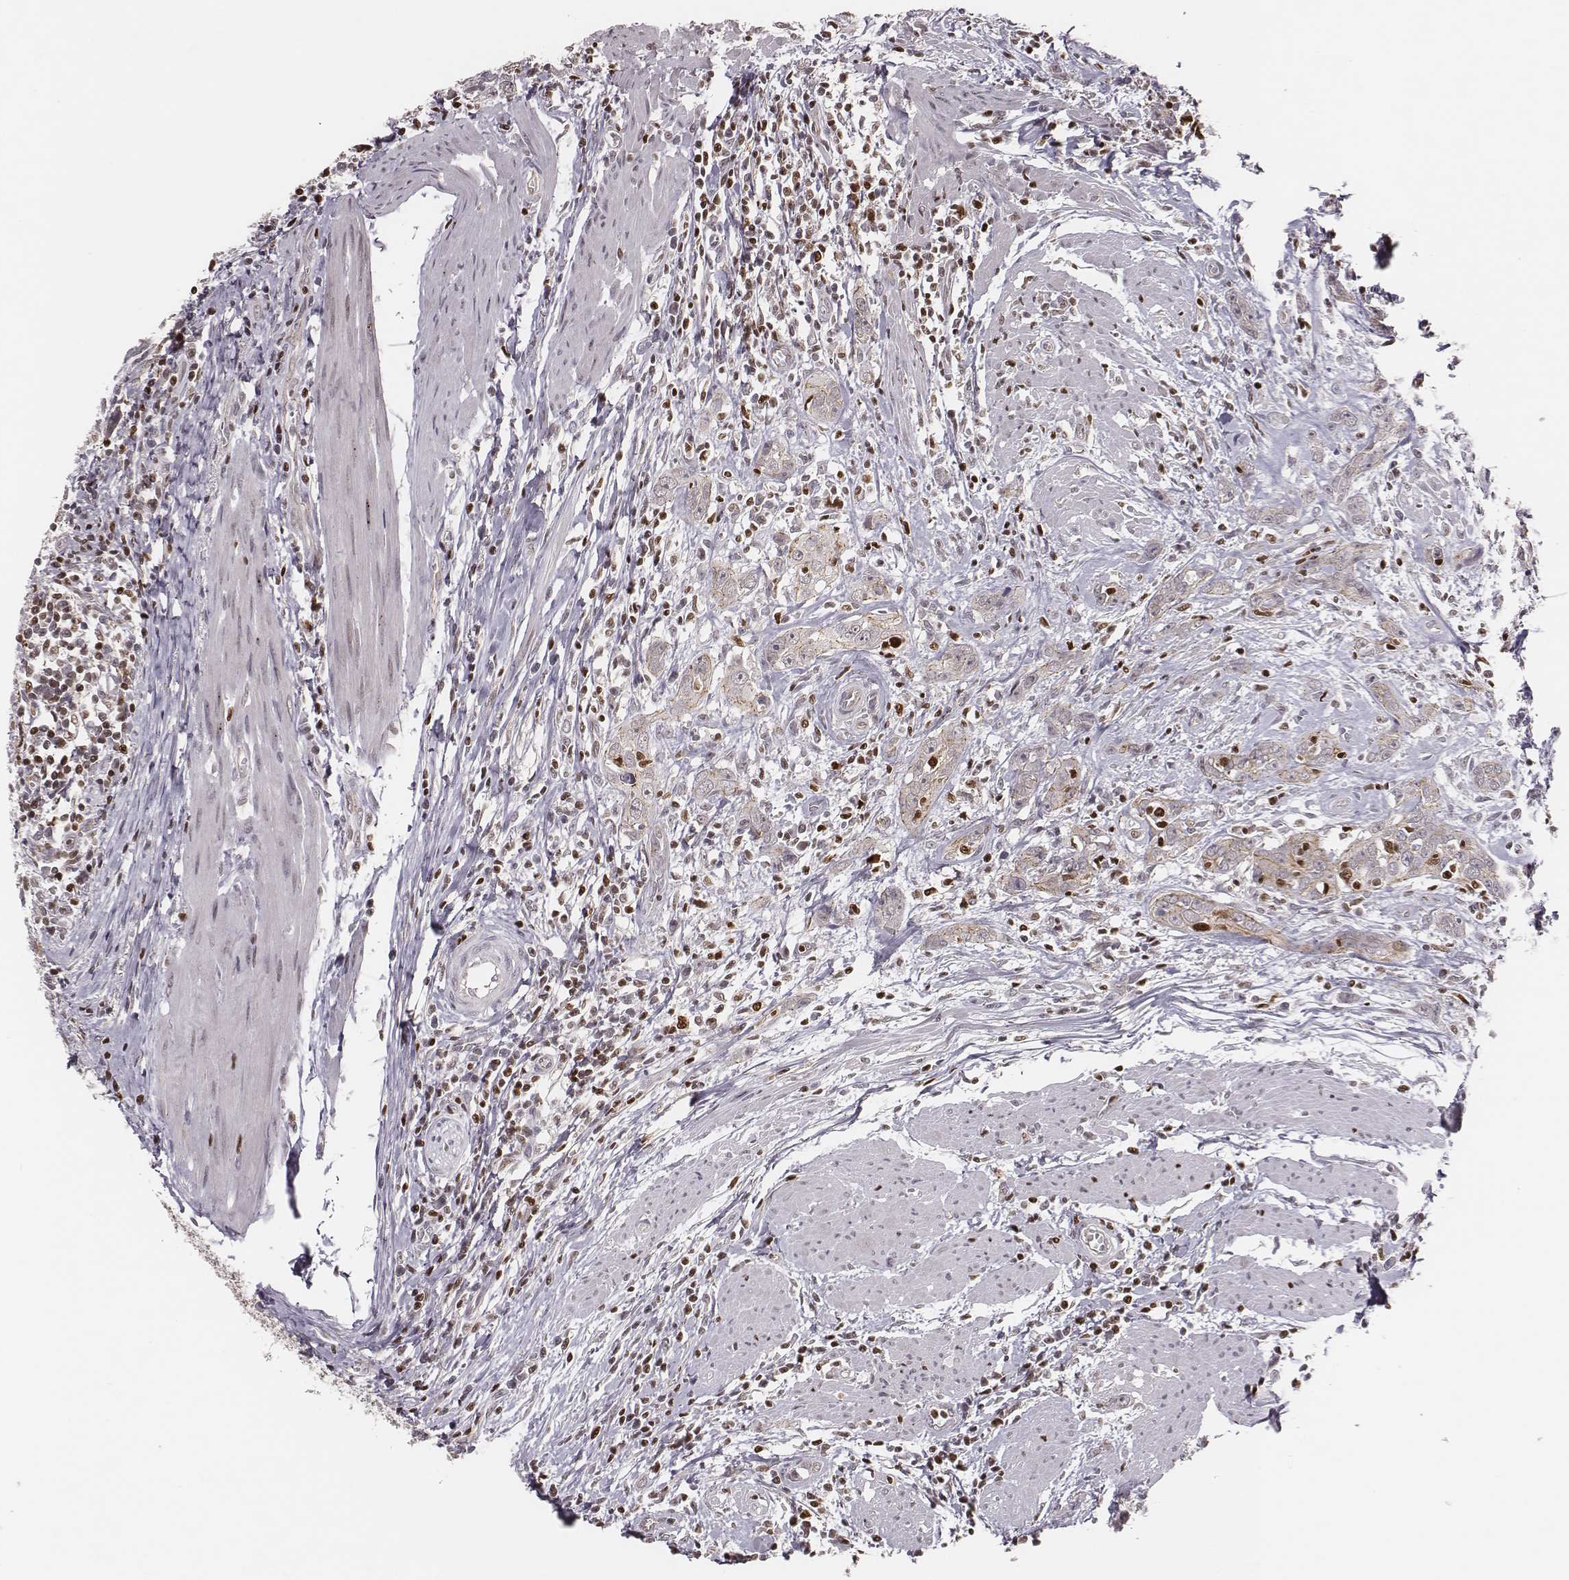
{"staining": {"intensity": "negative", "quantity": "none", "location": "none"}, "tissue": "urothelial cancer", "cell_type": "Tumor cells", "image_type": "cancer", "snomed": [{"axis": "morphology", "description": "Urothelial carcinoma, High grade"}, {"axis": "topography", "description": "Urinary bladder"}], "caption": "A photomicrograph of human urothelial carcinoma (high-grade) is negative for staining in tumor cells.", "gene": "WDR59", "patient": {"sex": "male", "age": 83}}